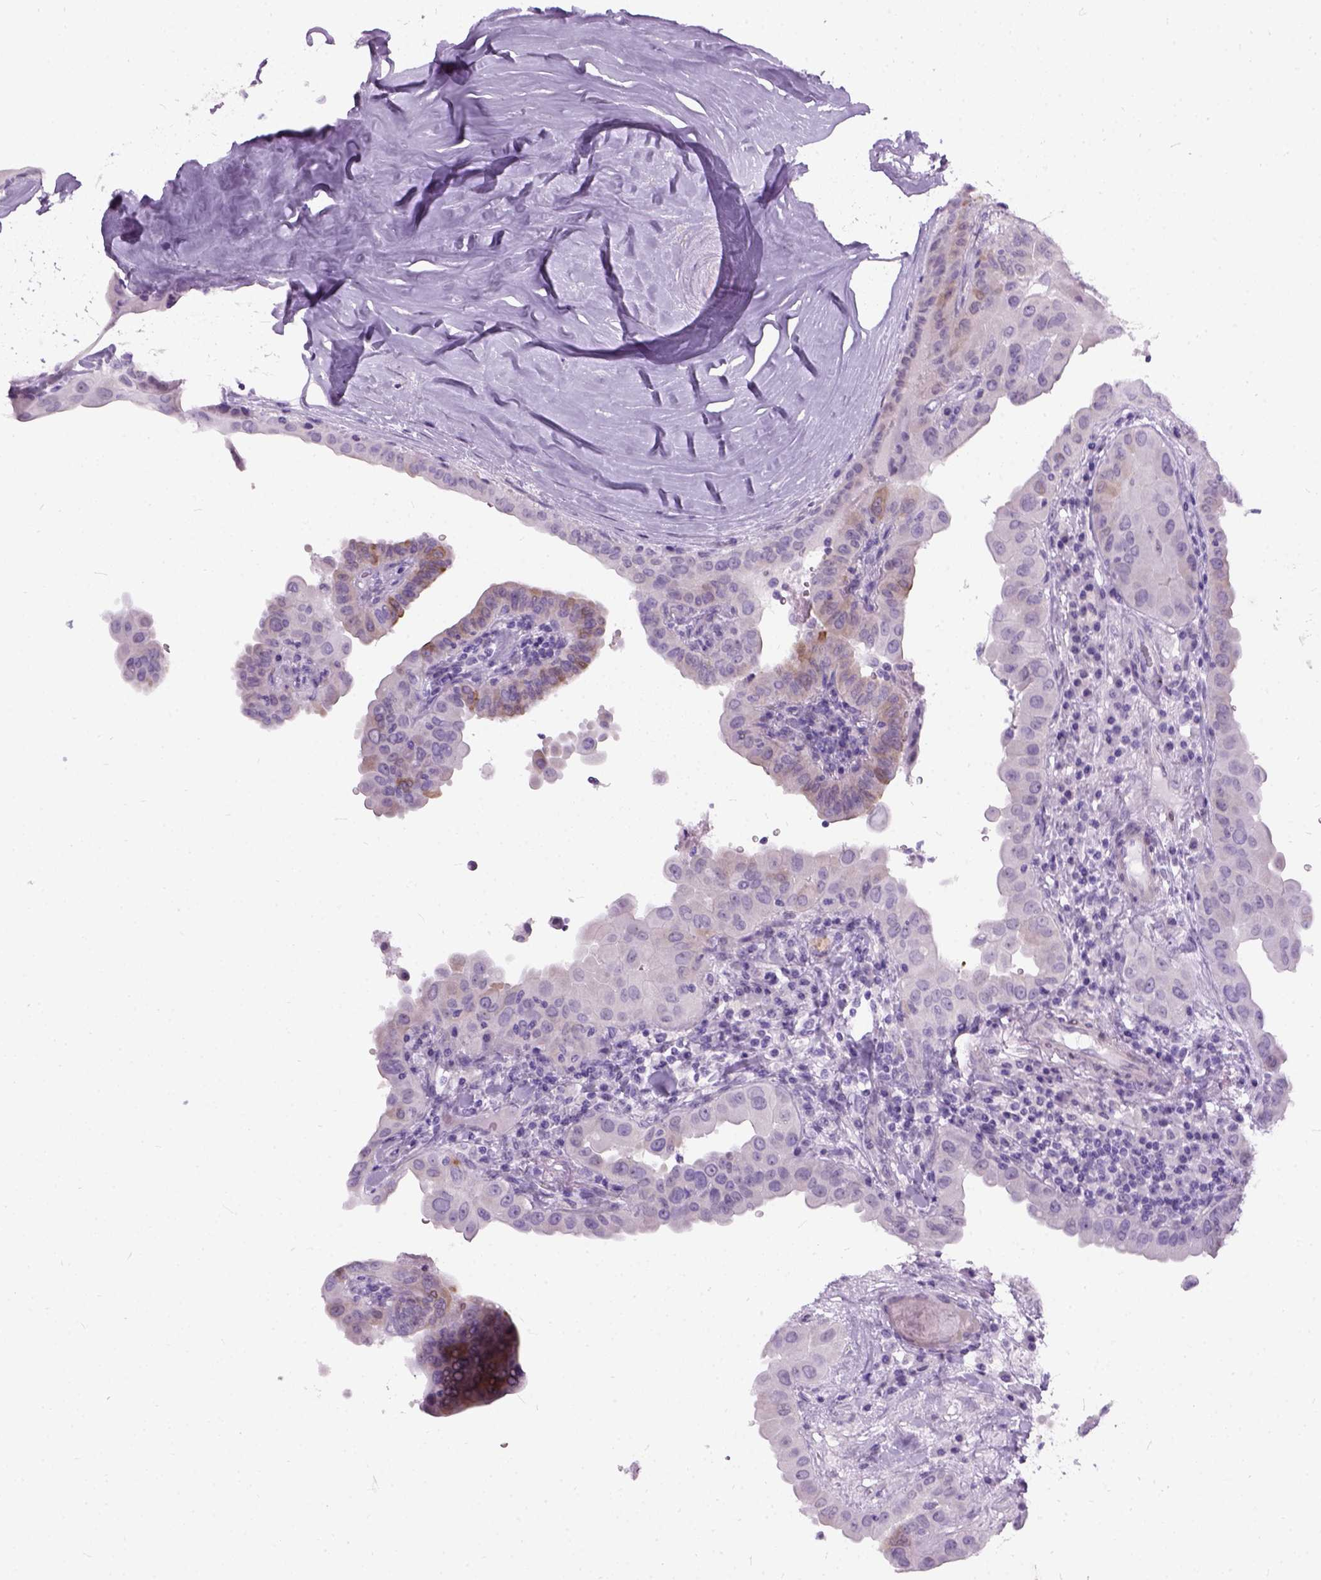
{"staining": {"intensity": "weak", "quantity": "<25%", "location": "cytoplasmic/membranous"}, "tissue": "thyroid cancer", "cell_type": "Tumor cells", "image_type": "cancer", "snomed": [{"axis": "morphology", "description": "Papillary adenocarcinoma, NOS"}, {"axis": "topography", "description": "Thyroid gland"}], "caption": "Thyroid papillary adenocarcinoma was stained to show a protein in brown. There is no significant positivity in tumor cells. (Stains: DAB IHC with hematoxylin counter stain, Microscopy: brightfield microscopy at high magnification).", "gene": "AXDND1", "patient": {"sex": "female", "age": 37}}